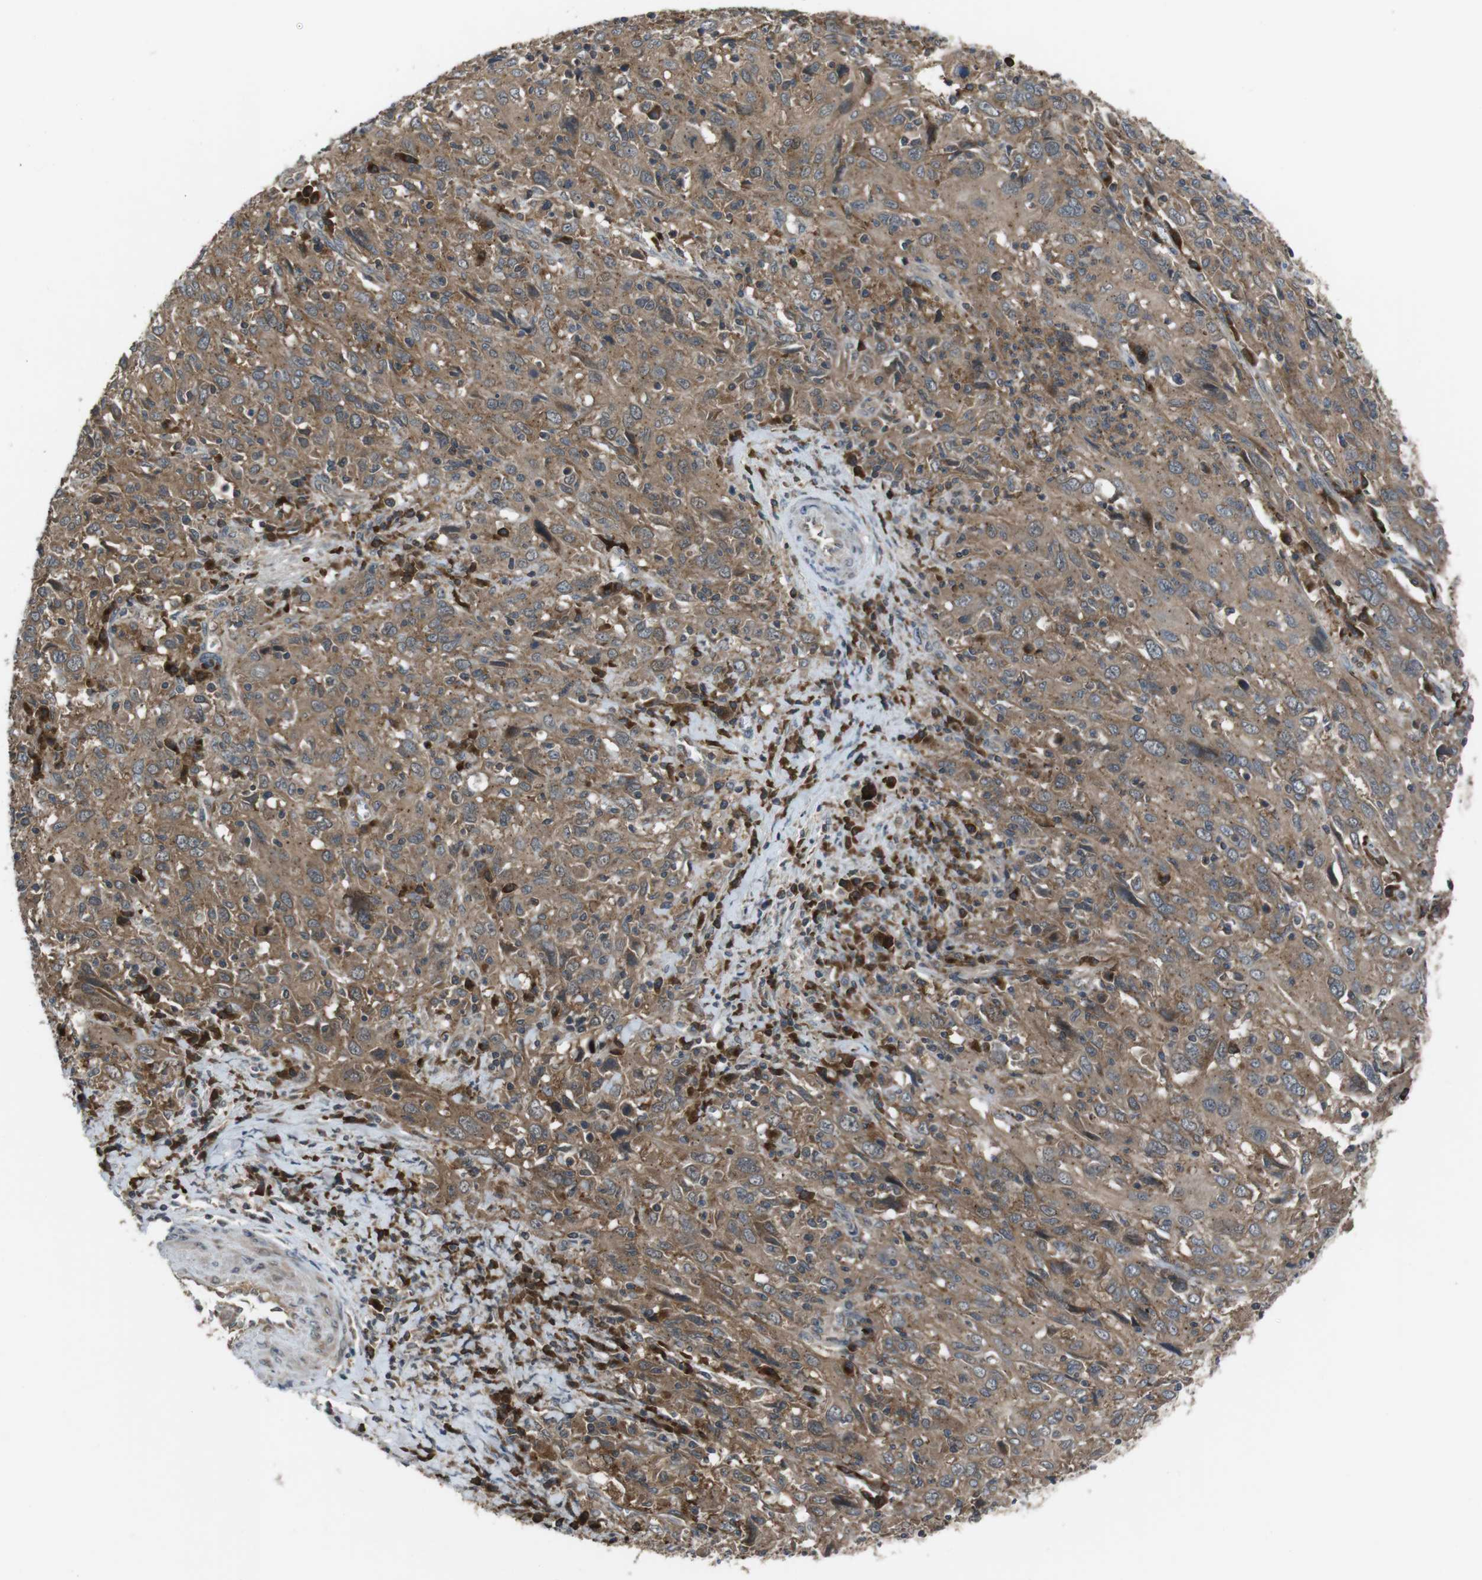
{"staining": {"intensity": "moderate", "quantity": ">75%", "location": "cytoplasmic/membranous"}, "tissue": "cervical cancer", "cell_type": "Tumor cells", "image_type": "cancer", "snomed": [{"axis": "morphology", "description": "Squamous cell carcinoma, NOS"}, {"axis": "topography", "description": "Cervix"}], "caption": "Protein staining of cervical cancer (squamous cell carcinoma) tissue displays moderate cytoplasmic/membranous positivity in approximately >75% of tumor cells.", "gene": "SLC22A23", "patient": {"sex": "female", "age": 46}}